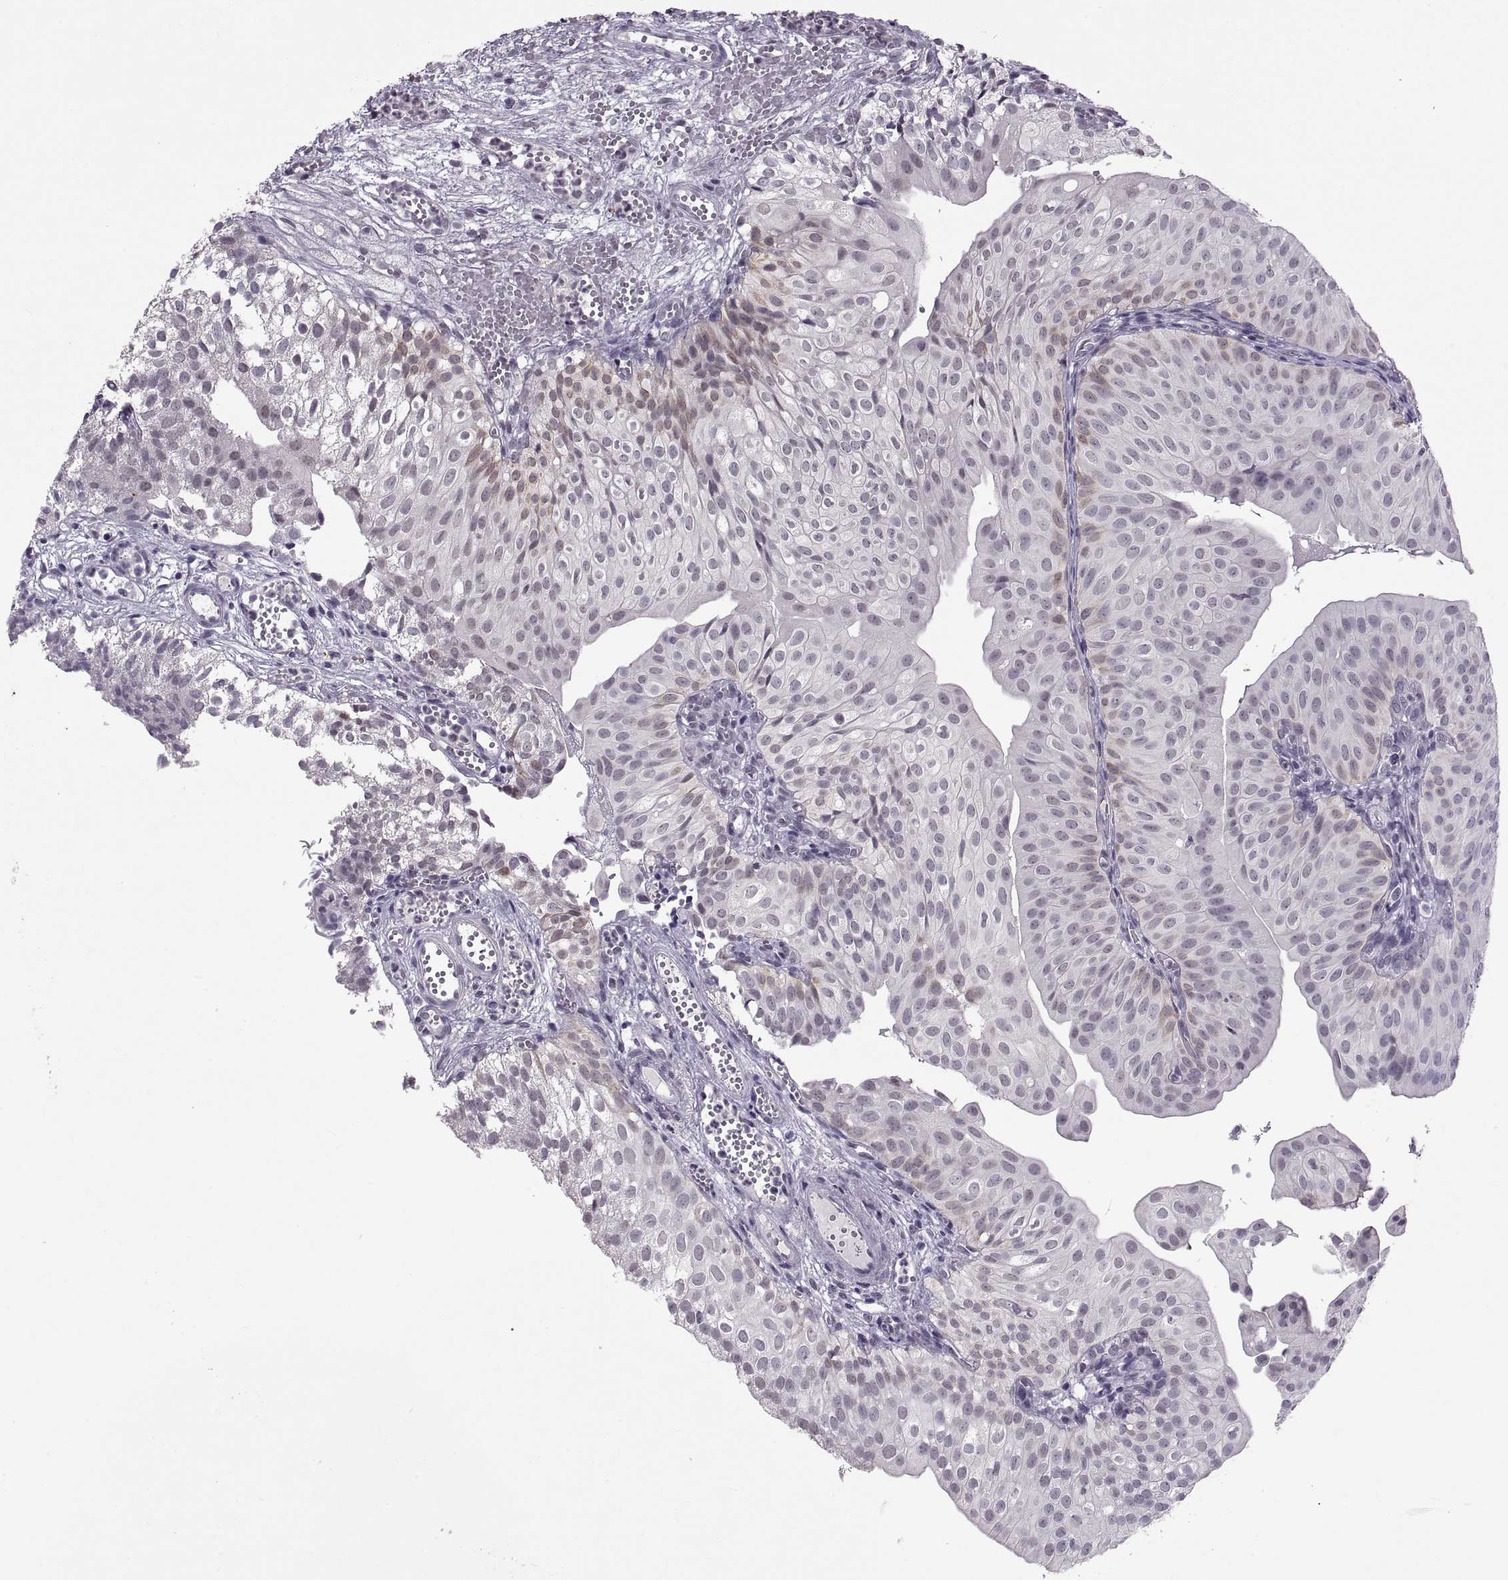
{"staining": {"intensity": "negative", "quantity": "none", "location": "none"}, "tissue": "urothelial cancer", "cell_type": "Tumor cells", "image_type": "cancer", "snomed": [{"axis": "morphology", "description": "Urothelial carcinoma, Low grade"}, {"axis": "topography", "description": "Urinary bladder"}], "caption": "Immunohistochemistry (IHC) micrograph of neoplastic tissue: low-grade urothelial carcinoma stained with DAB reveals no significant protein positivity in tumor cells. (Immunohistochemistry (IHC), brightfield microscopy, high magnification).", "gene": "OTP", "patient": {"sex": "male", "age": 72}}